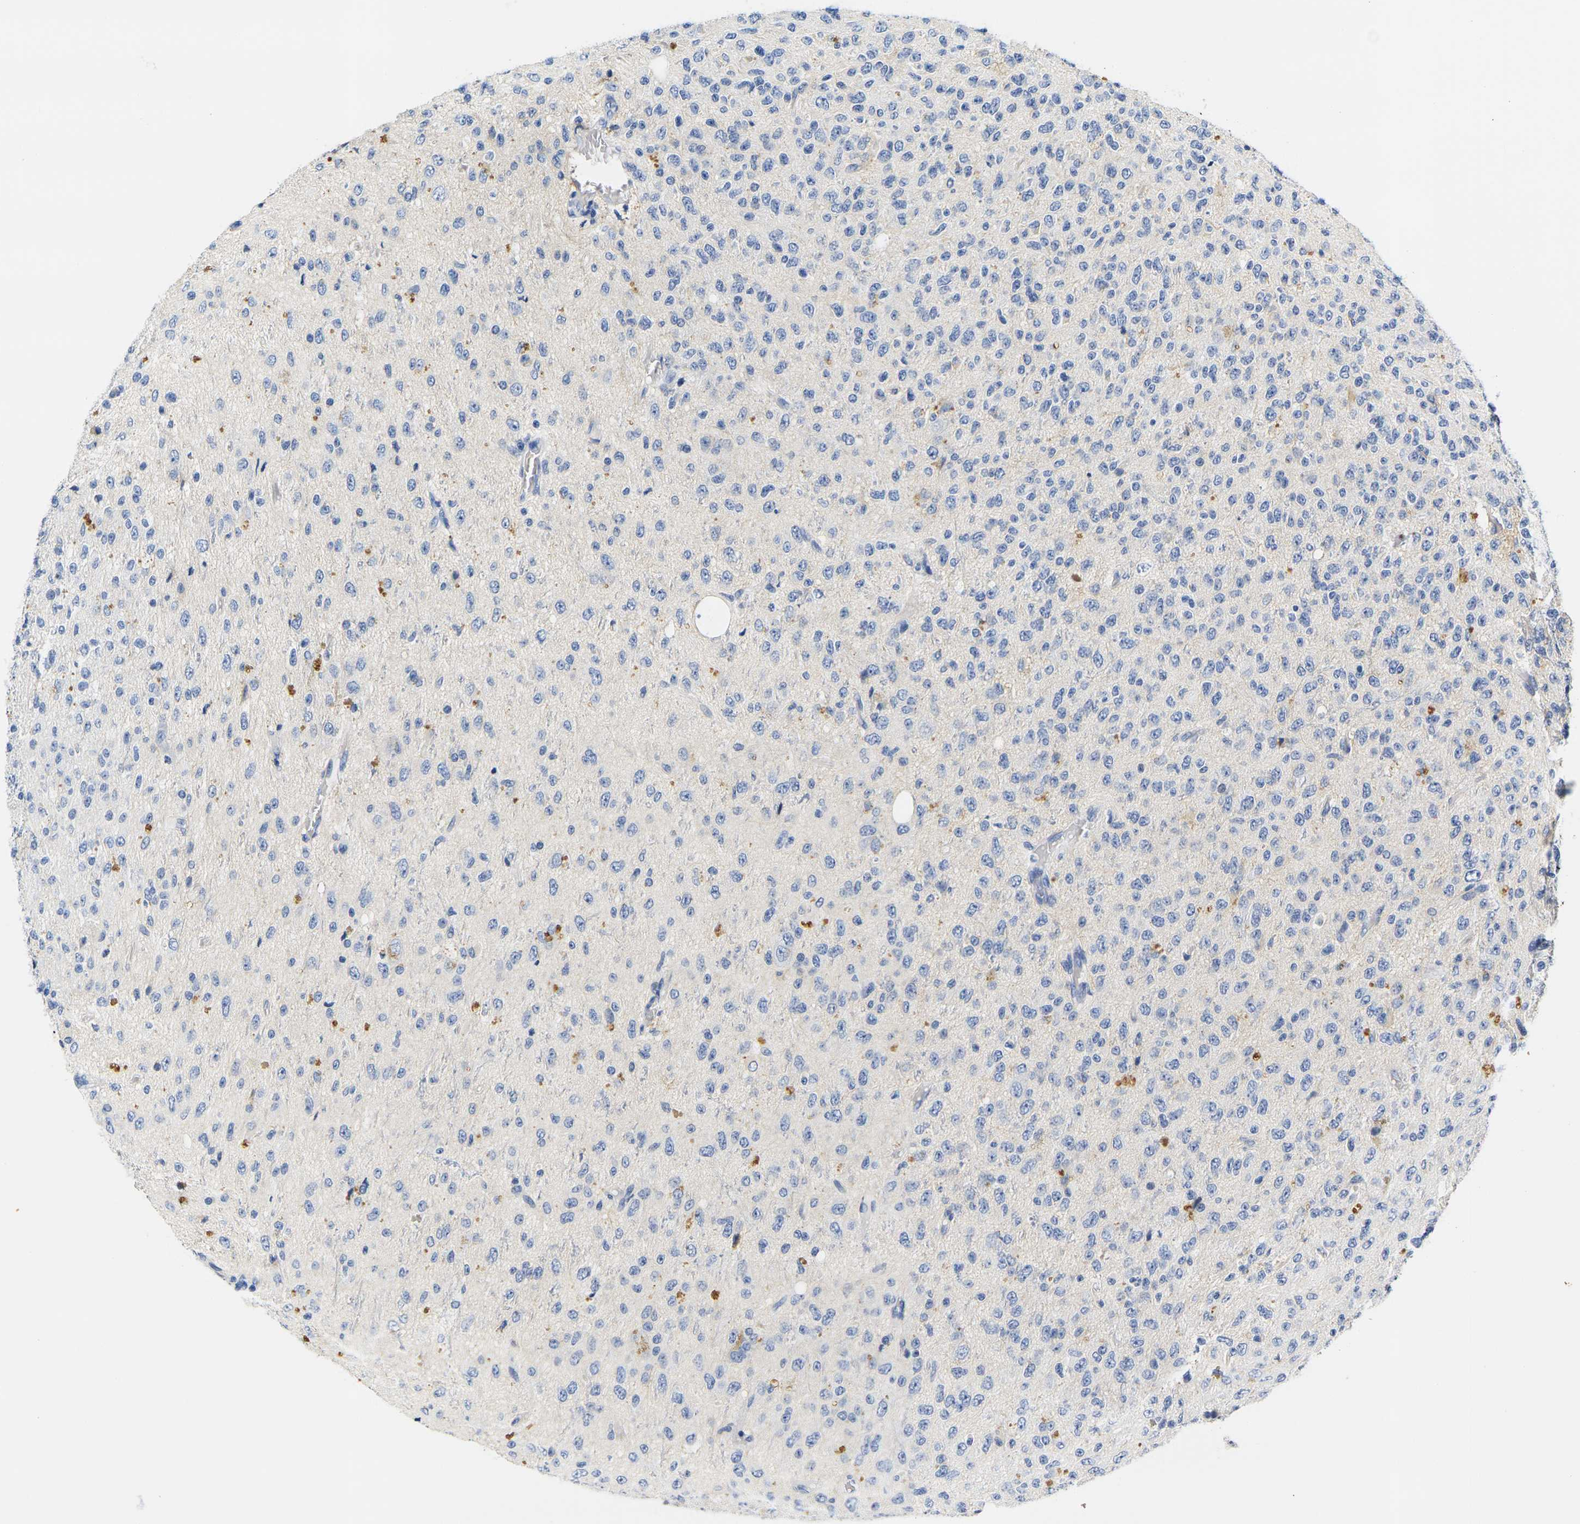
{"staining": {"intensity": "moderate", "quantity": "<25%", "location": "cytoplasmic/membranous"}, "tissue": "glioma", "cell_type": "Tumor cells", "image_type": "cancer", "snomed": [{"axis": "morphology", "description": "Glioma, malignant, High grade"}, {"axis": "topography", "description": "pancreas cauda"}], "caption": "The image exhibits immunohistochemical staining of glioma. There is moderate cytoplasmic/membranous staining is seen in about <25% of tumor cells. (IHC, brightfield microscopy, high magnification).", "gene": "NOCT", "patient": {"sex": "male", "age": 60}}